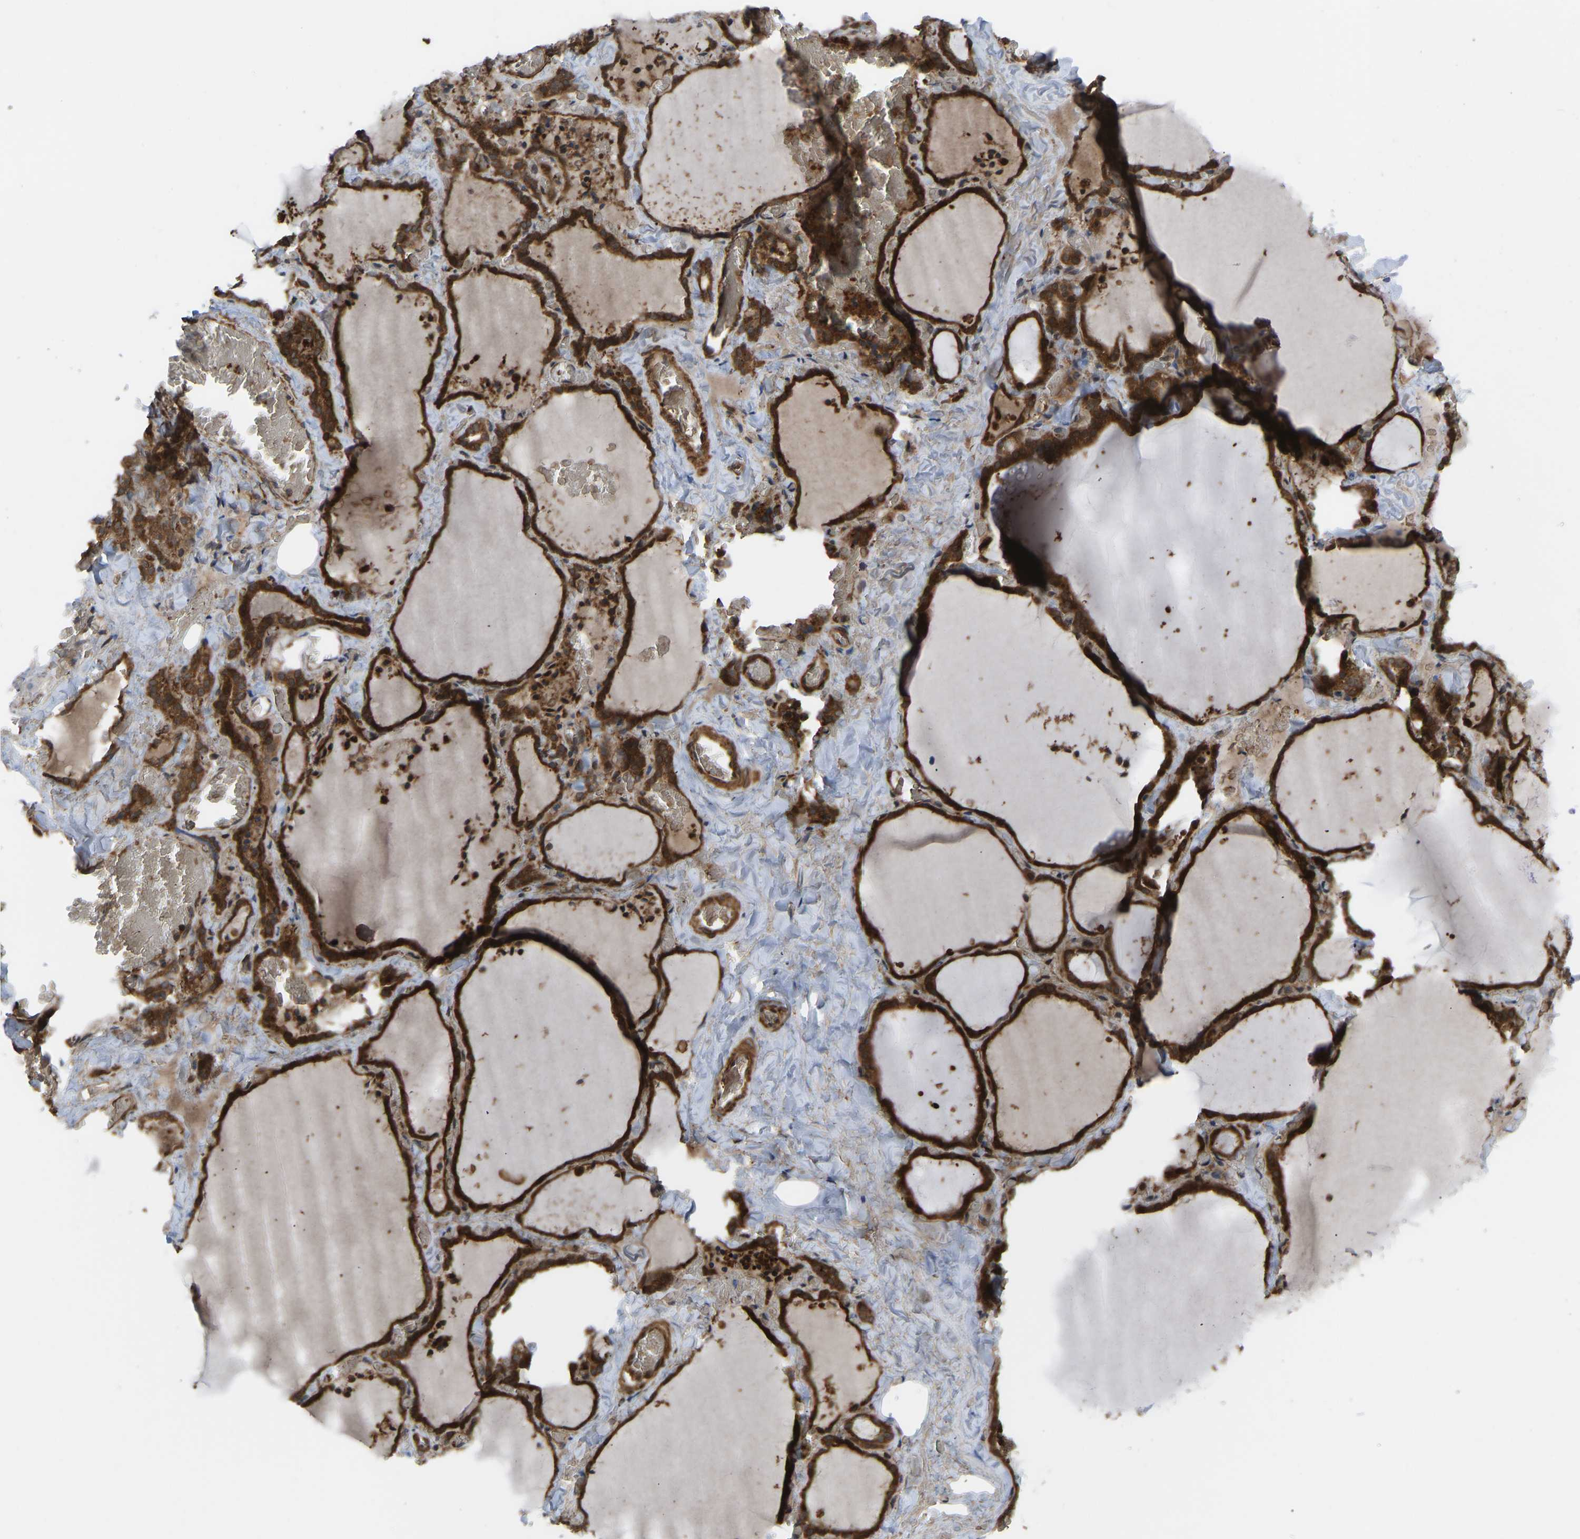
{"staining": {"intensity": "strong", "quantity": ">75%", "location": "cytoplasmic/membranous,nuclear"}, "tissue": "thyroid gland", "cell_type": "Glandular cells", "image_type": "normal", "snomed": [{"axis": "morphology", "description": "Normal tissue, NOS"}, {"axis": "topography", "description": "Thyroid gland"}], "caption": "Protein expression analysis of benign thyroid gland shows strong cytoplasmic/membranous,nuclear expression in about >75% of glandular cells. The protein is stained brown, and the nuclei are stained in blue (DAB (3,3'-diaminobenzidine) IHC with brightfield microscopy, high magnification).", "gene": "CYP7B1", "patient": {"sex": "female", "age": 22}}